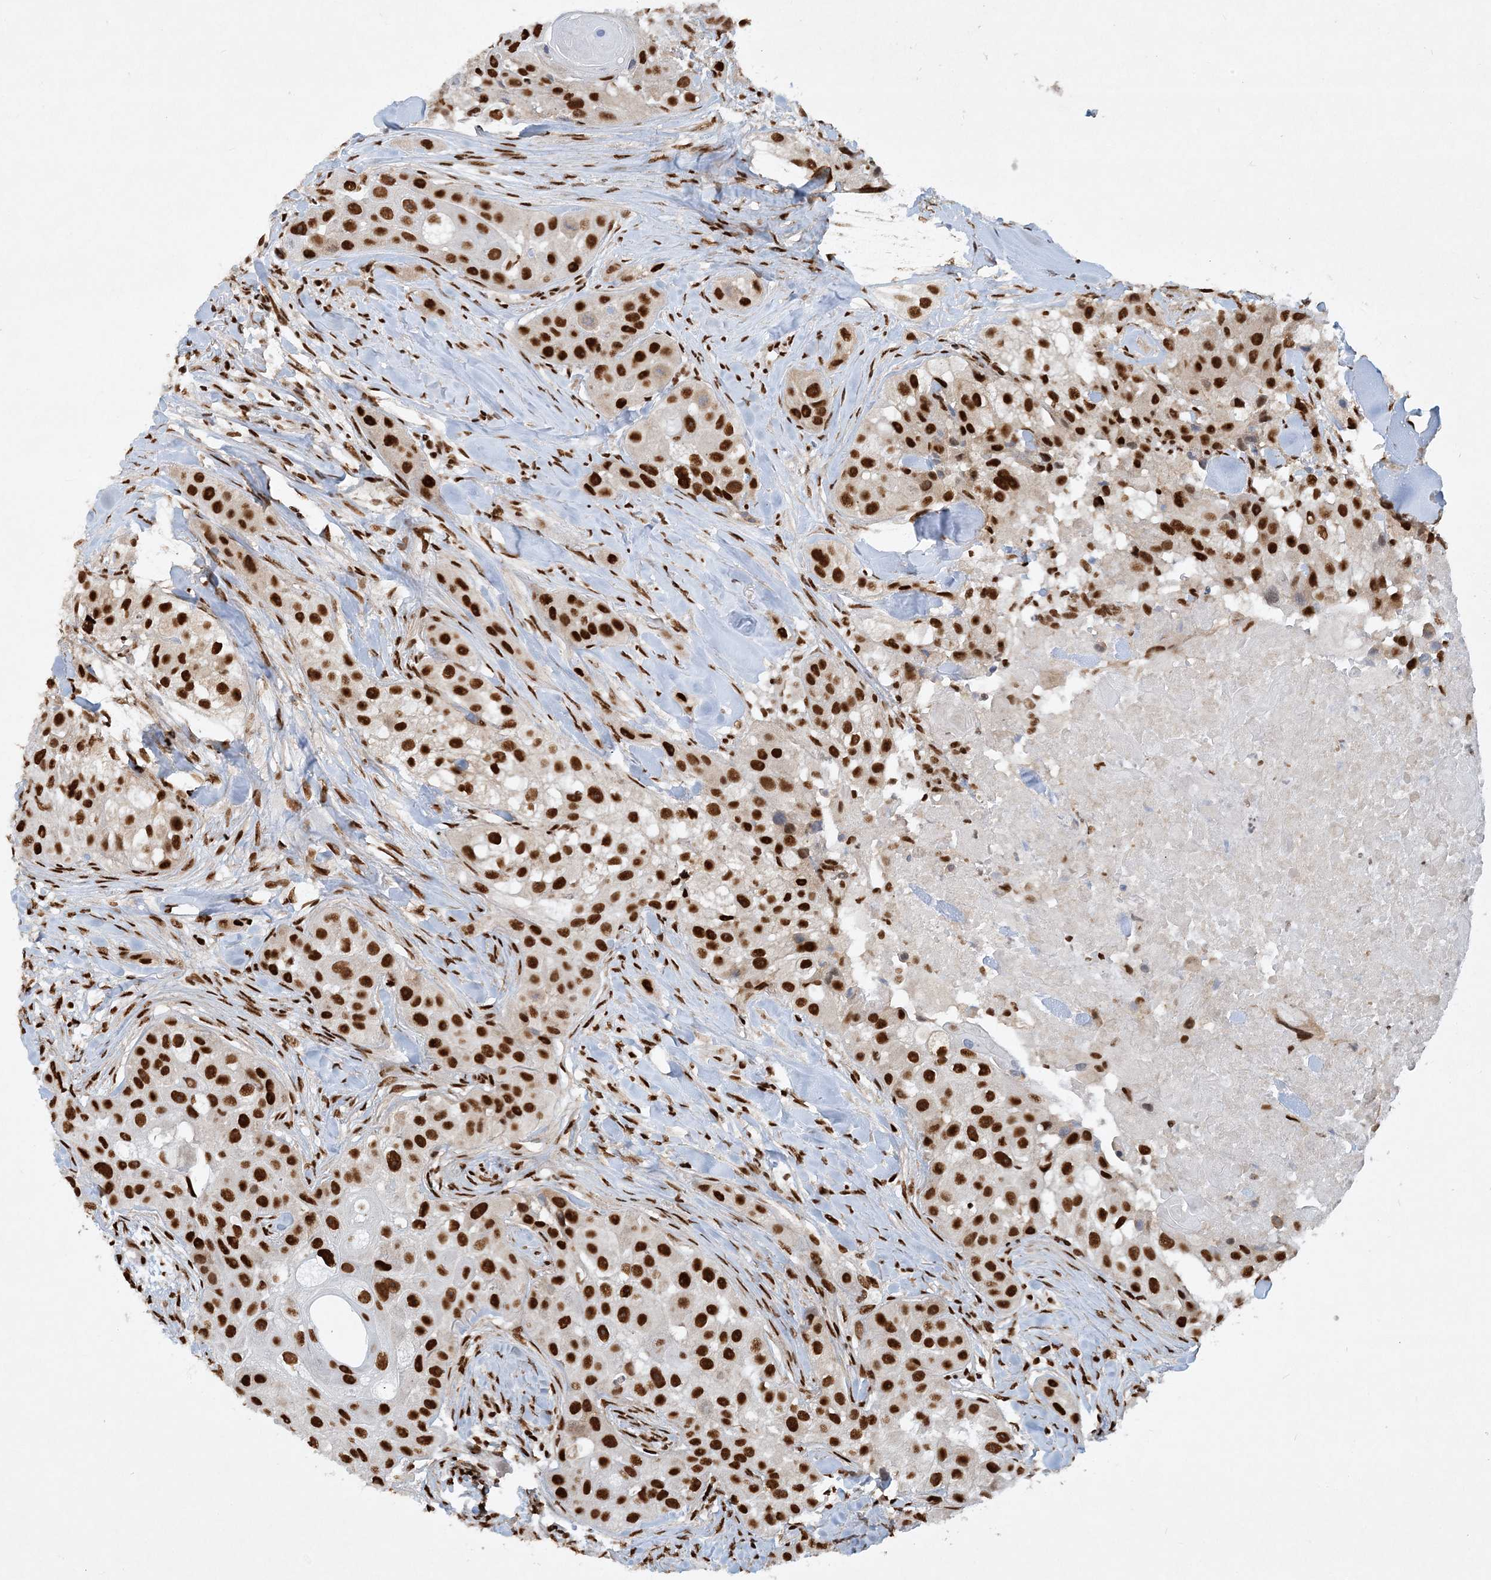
{"staining": {"intensity": "strong", "quantity": ">75%", "location": "nuclear"}, "tissue": "head and neck cancer", "cell_type": "Tumor cells", "image_type": "cancer", "snomed": [{"axis": "morphology", "description": "Normal tissue, NOS"}, {"axis": "morphology", "description": "Squamous cell carcinoma, NOS"}, {"axis": "topography", "description": "Skeletal muscle"}, {"axis": "topography", "description": "Head-Neck"}], "caption": "Protein expression by immunohistochemistry shows strong nuclear expression in approximately >75% of tumor cells in head and neck squamous cell carcinoma.", "gene": "DELE1", "patient": {"sex": "male", "age": 51}}